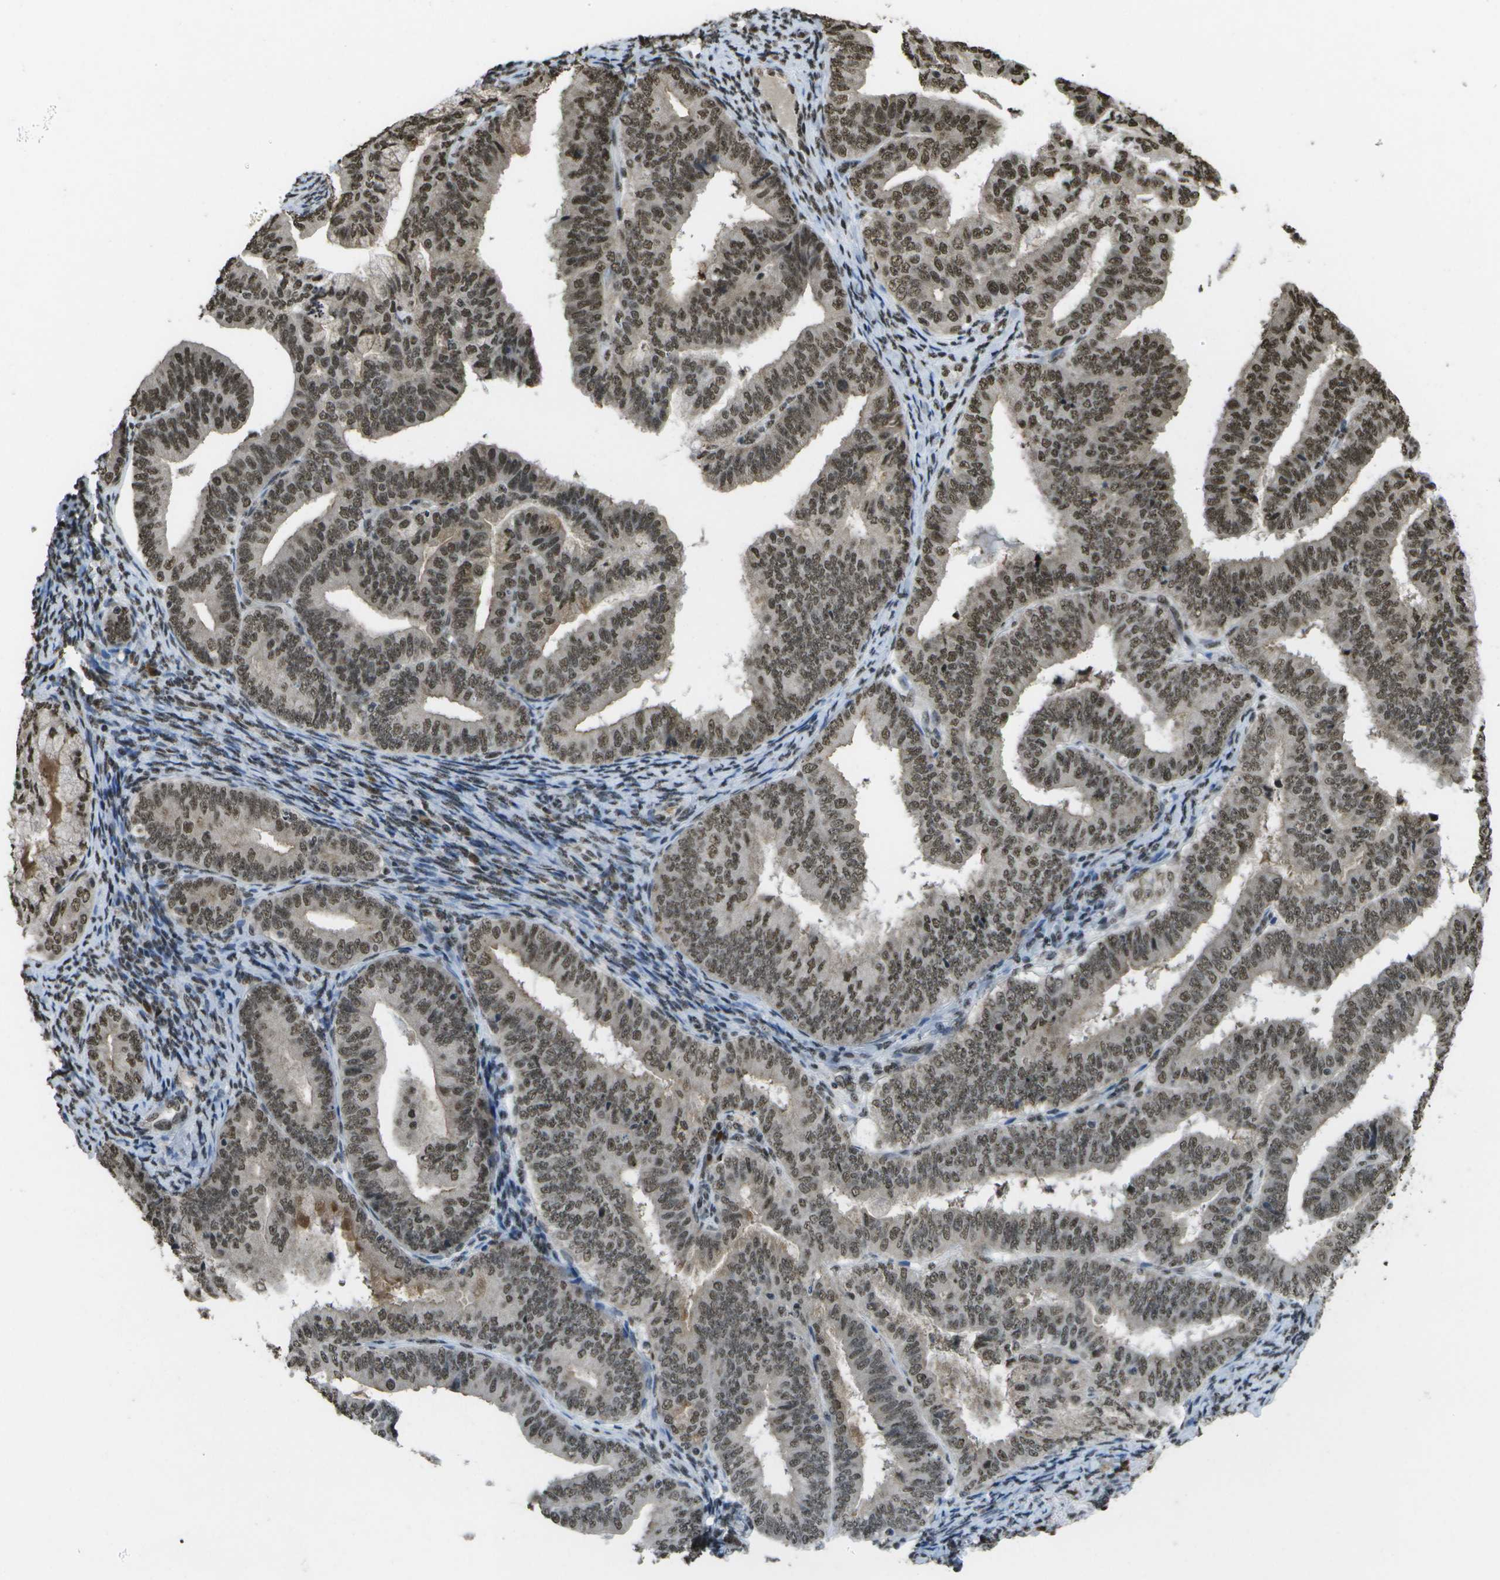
{"staining": {"intensity": "moderate", "quantity": ">75%", "location": "nuclear"}, "tissue": "endometrial cancer", "cell_type": "Tumor cells", "image_type": "cancer", "snomed": [{"axis": "morphology", "description": "Adenocarcinoma, NOS"}, {"axis": "topography", "description": "Endometrium"}], "caption": "This micrograph shows IHC staining of endometrial cancer (adenocarcinoma), with medium moderate nuclear positivity in about >75% of tumor cells.", "gene": "SPEN", "patient": {"sex": "female", "age": 63}}